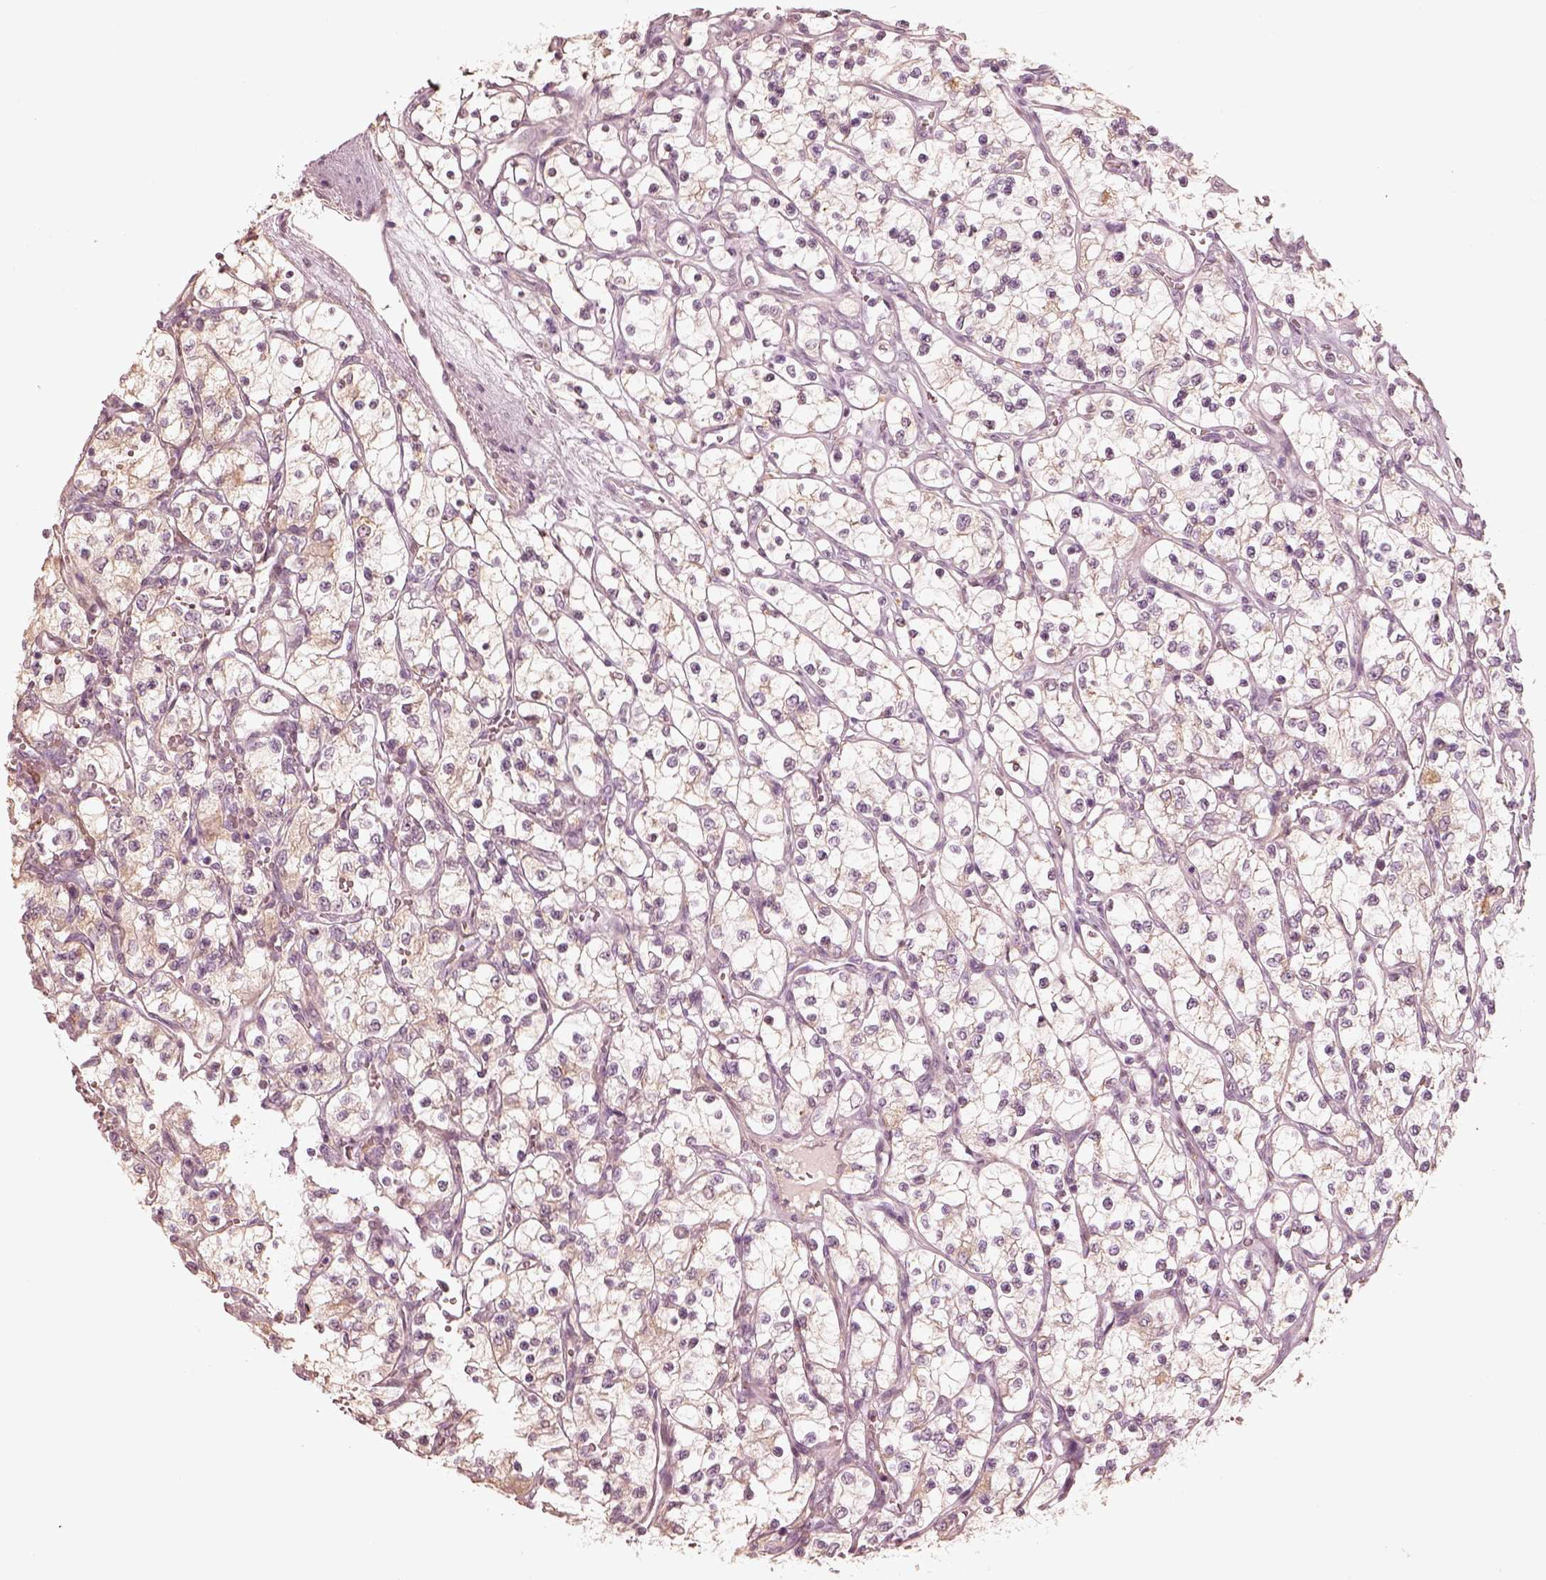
{"staining": {"intensity": "weak", "quantity": ">75%", "location": "cytoplasmic/membranous"}, "tissue": "renal cancer", "cell_type": "Tumor cells", "image_type": "cancer", "snomed": [{"axis": "morphology", "description": "Adenocarcinoma, NOS"}, {"axis": "topography", "description": "Kidney"}], "caption": "Immunohistochemical staining of human renal adenocarcinoma exhibits low levels of weak cytoplasmic/membranous protein expression in about >75% of tumor cells.", "gene": "WLS", "patient": {"sex": "female", "age": 69}}